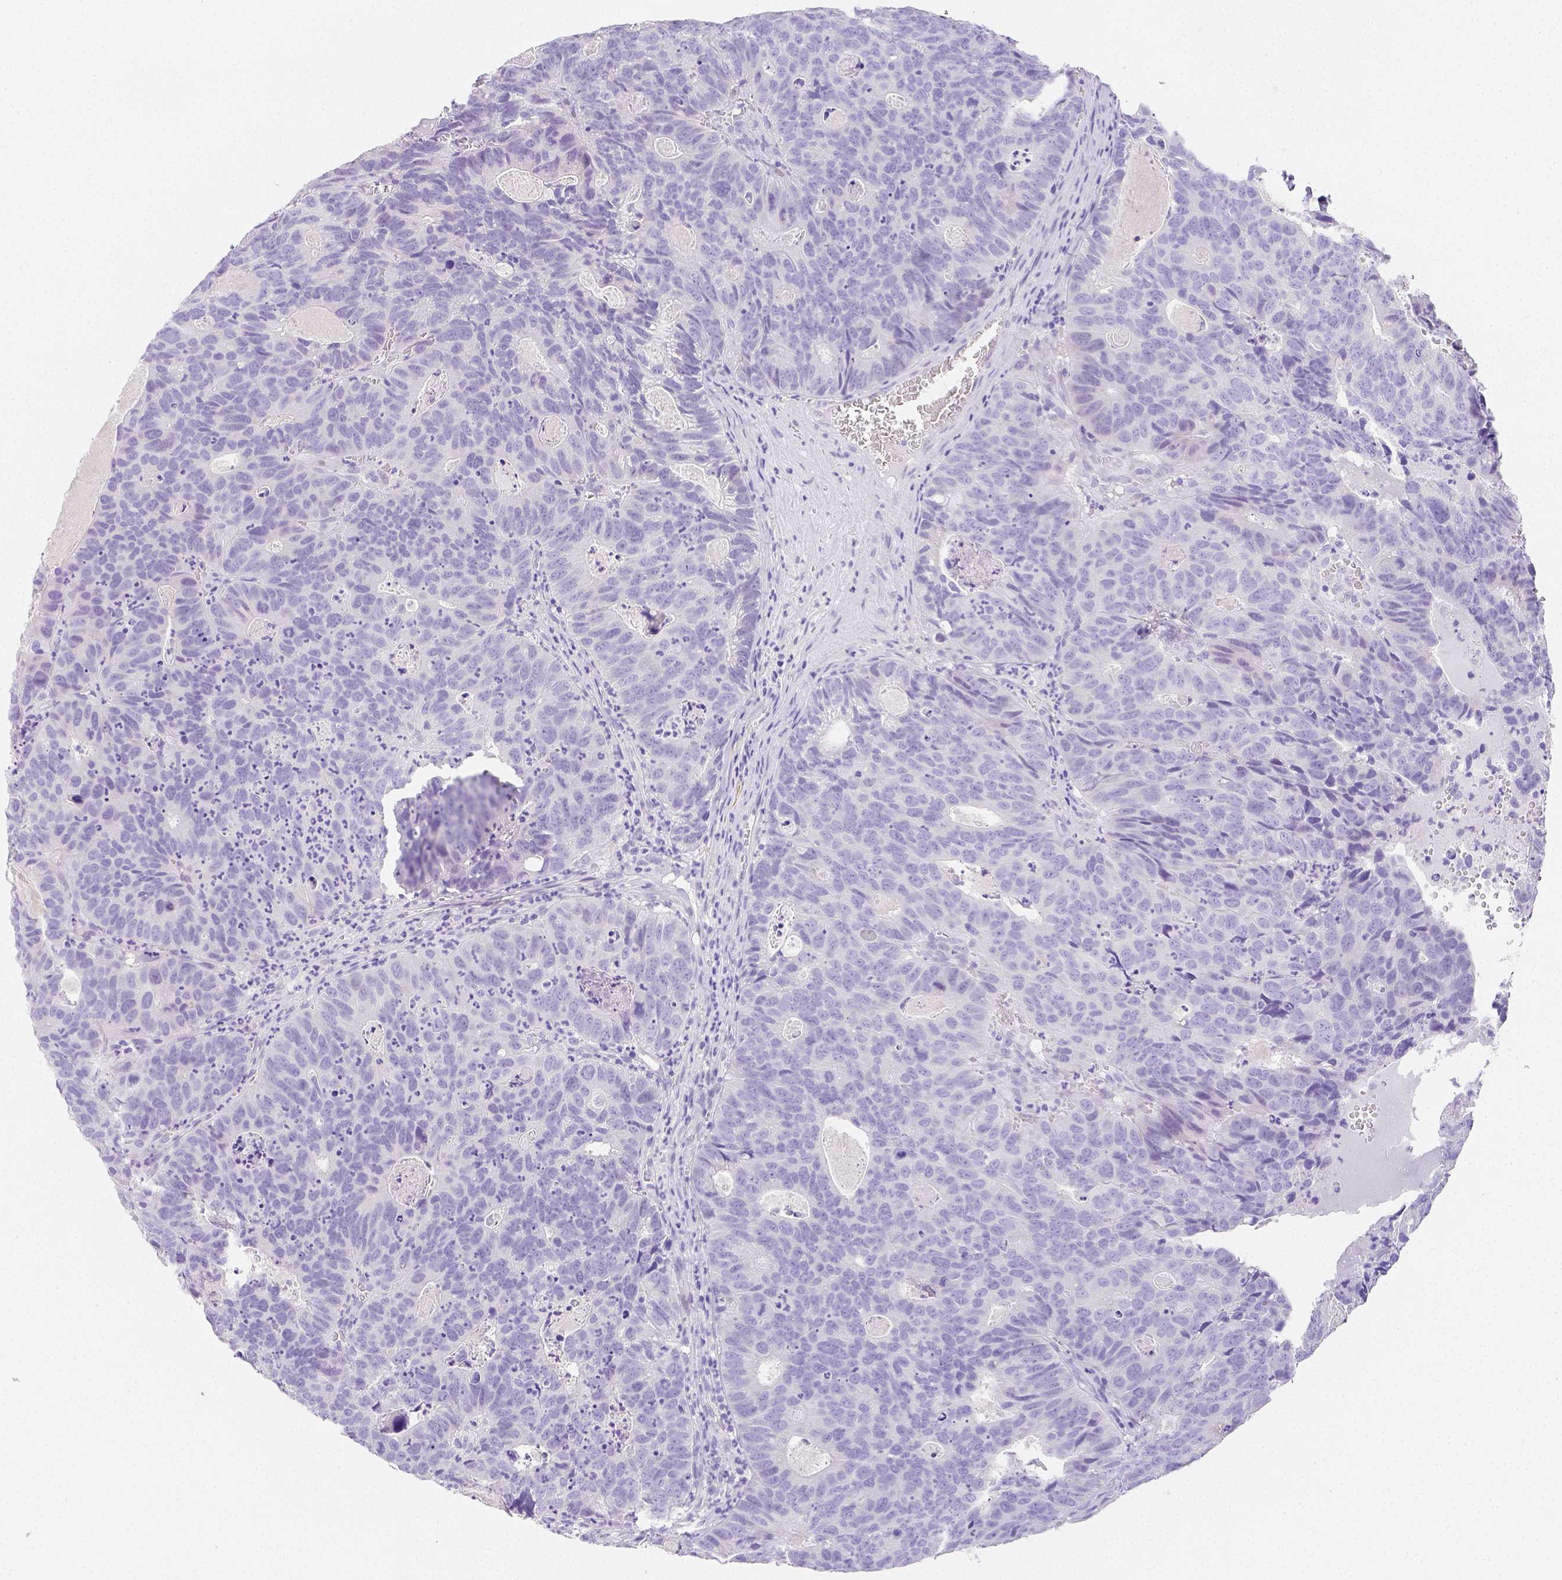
{"staining": {"intensity": "negative", "quantity": "none", "location": "none"}, "tissue": "head and neck cancer", "cell_type": "Tumor cells", "image_type": "cancer", "snomed": [{"axis": "morphology", "description": "Adenocarcinoma, NOS"}, {"axis": "topography", "description": "Head-Neck"}], "caption": "Immunohistochemistry of human adenocarcinoma (head and neck) demonstrates no positivity in tumor cells.", "gene": "ARHGAP36", "patient": {"sex": "male", "age": 62}}